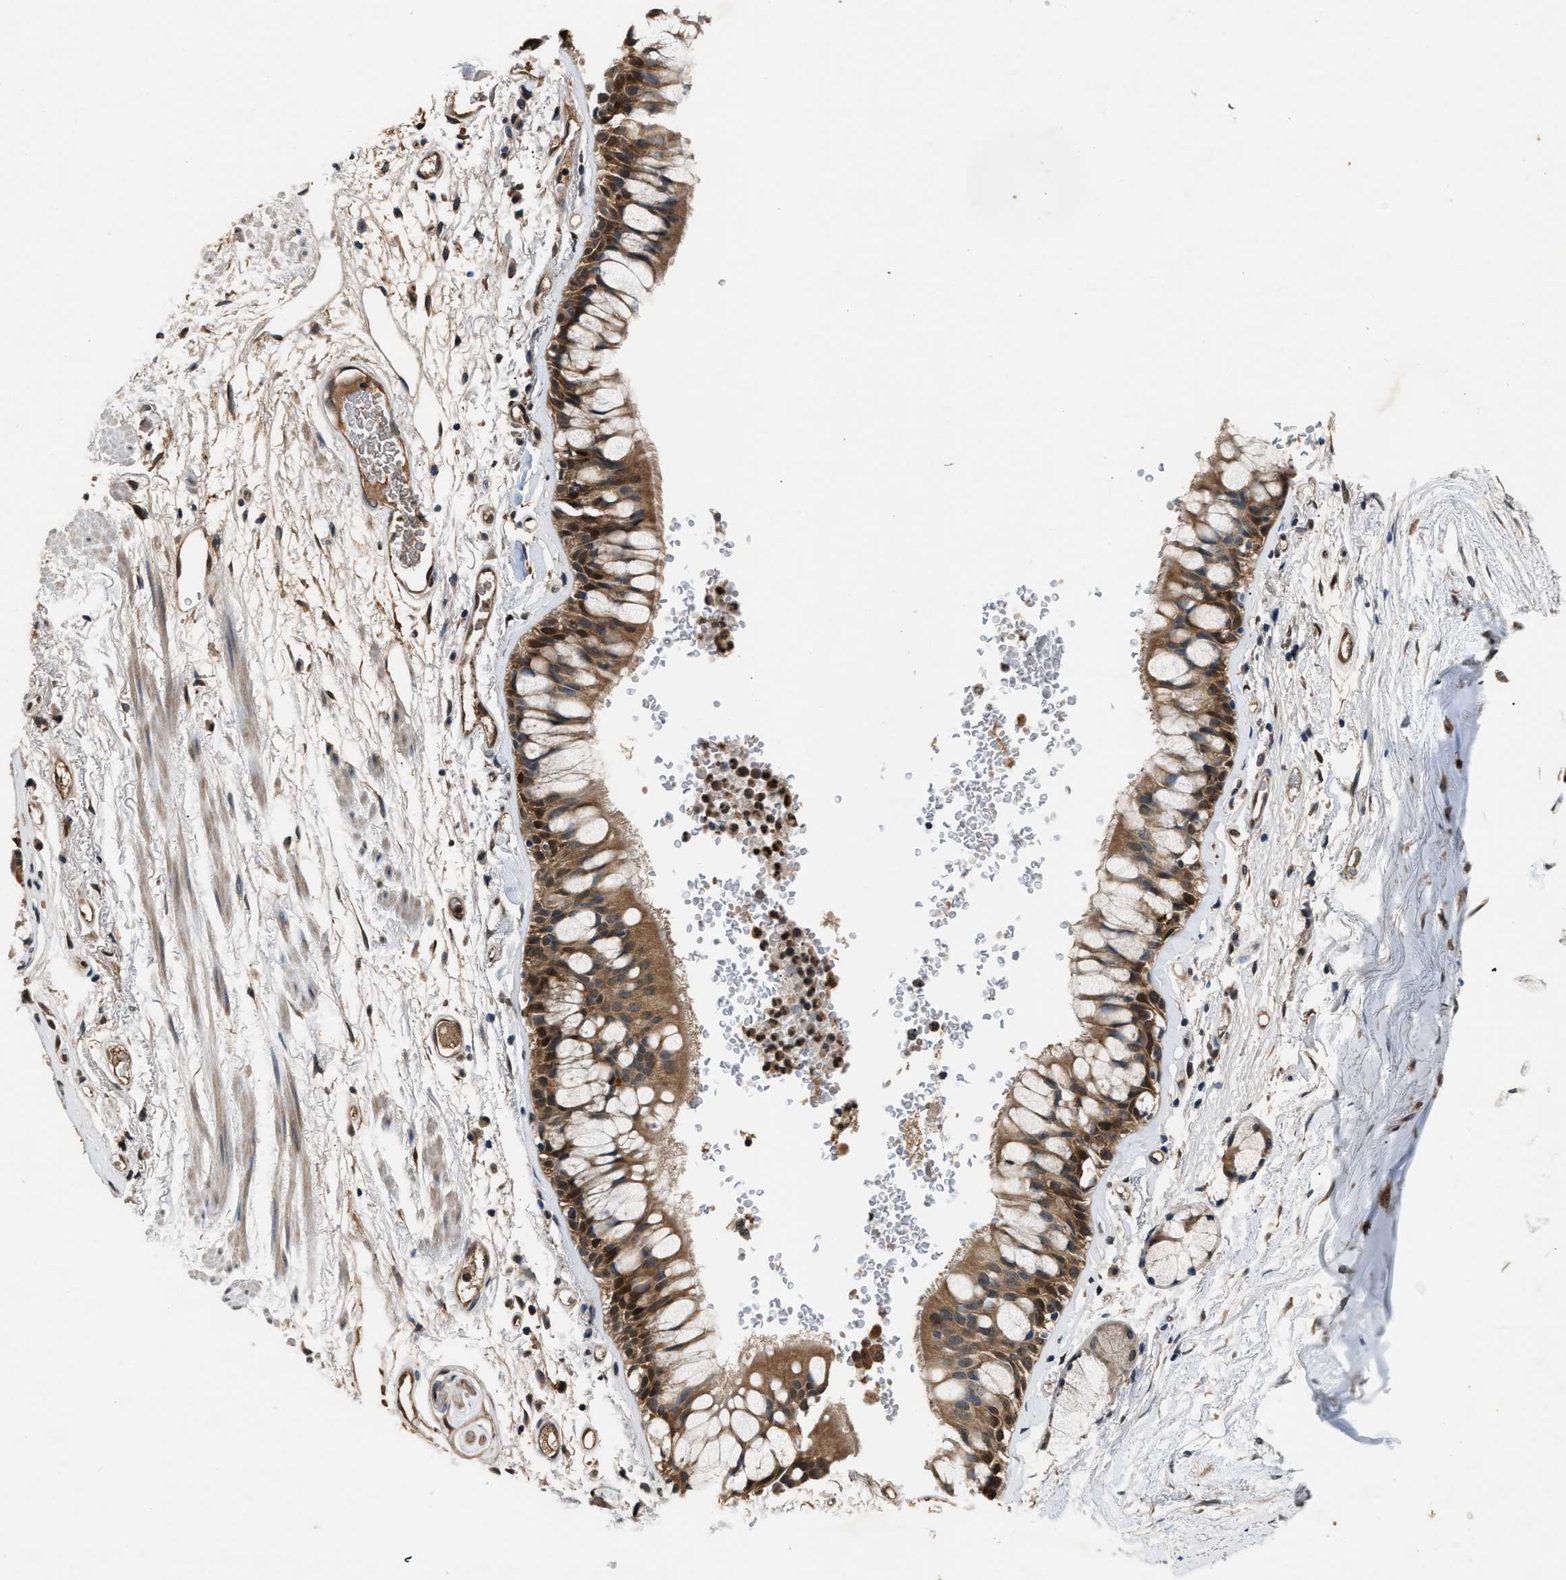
{"staining": {"intensity": "moderate", "quantity": "25%-75%", "location": "cytoplasmic/membranous,nuclear"}, "tissue": "bronchus", "cell_type": "Respiratory epithelial cells", "image_type": "normal", "snomed": [{"axis": "morphology", "description": "Normal tissue, NOS"}, {"axis": "topography", "description": "Bronchus"}], "caption": "Protein positivity by IHC exhibits moderate cytoplasmic/membranous,nuclear staining in about 25%-75% of respiratory epithelial cells in benign bronchus. (DAB IHC with brightfield microscopy, high magnification).", "gene": "TP53I3", "patient": {"sex": "male", "age": 66}}